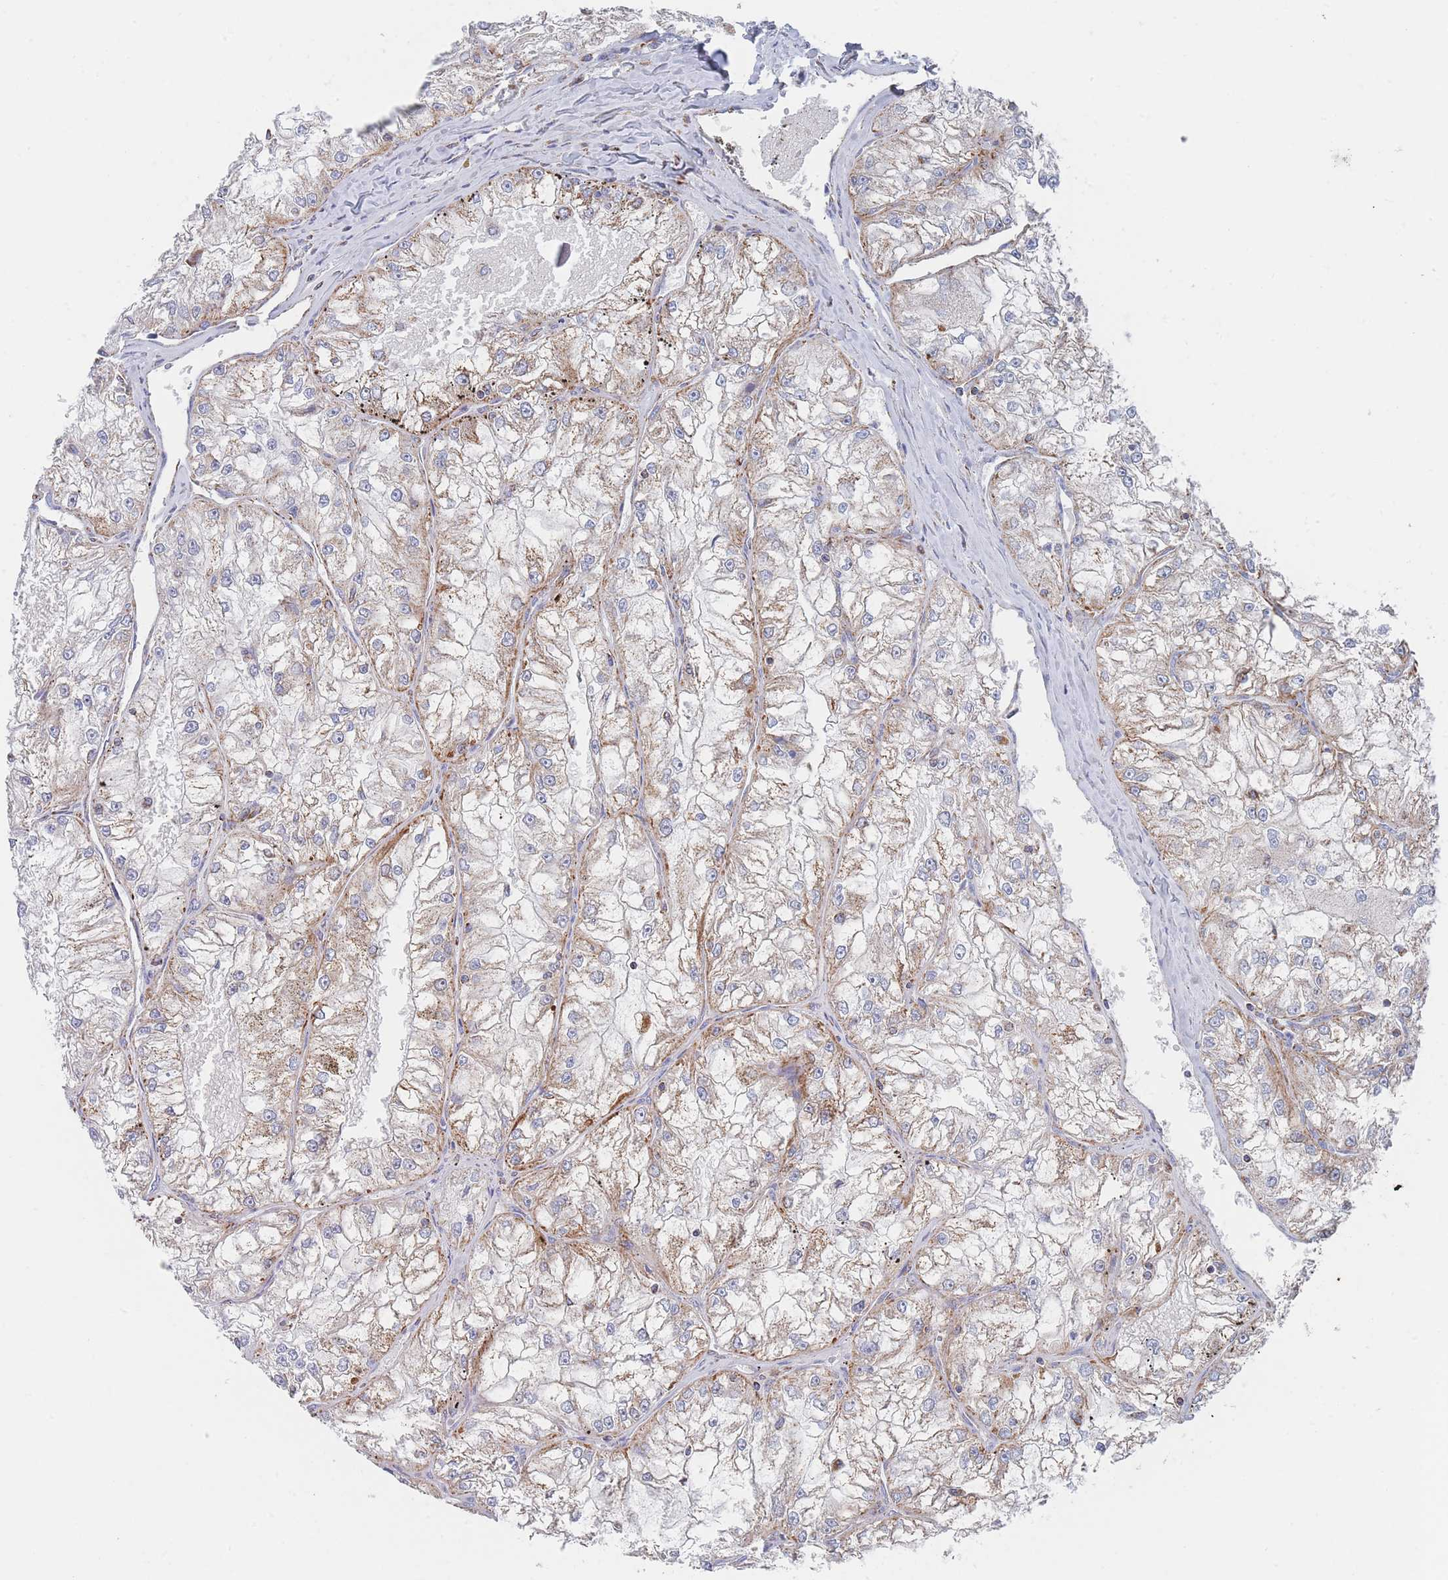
{"staining": {"intensity": "moderate", "quantity": "<25%", "location": "cytoplasmic/membranous"}, "tissue": "renal cancer", "cell_type": "Tumor cells", "image_type": "cancer", "snomed": [{"axis": "morphology", "description": "Adenocarcinoma, NOS"}, {"axis": "topography", "description": "Kidney"}], "caption": "A high-resolution histopathology image shows immunohistochemistry (IHC) staining of adenocarcinoma (renal), which exhibits moderate cytoplasmic/membranous positivity in approximately <25% of tumor cells. The protein of interest is shown in brown color, while the nuclei are stained blue.", "gene": "IKZF4", "patient": {"sex": "female", "age": 72}}